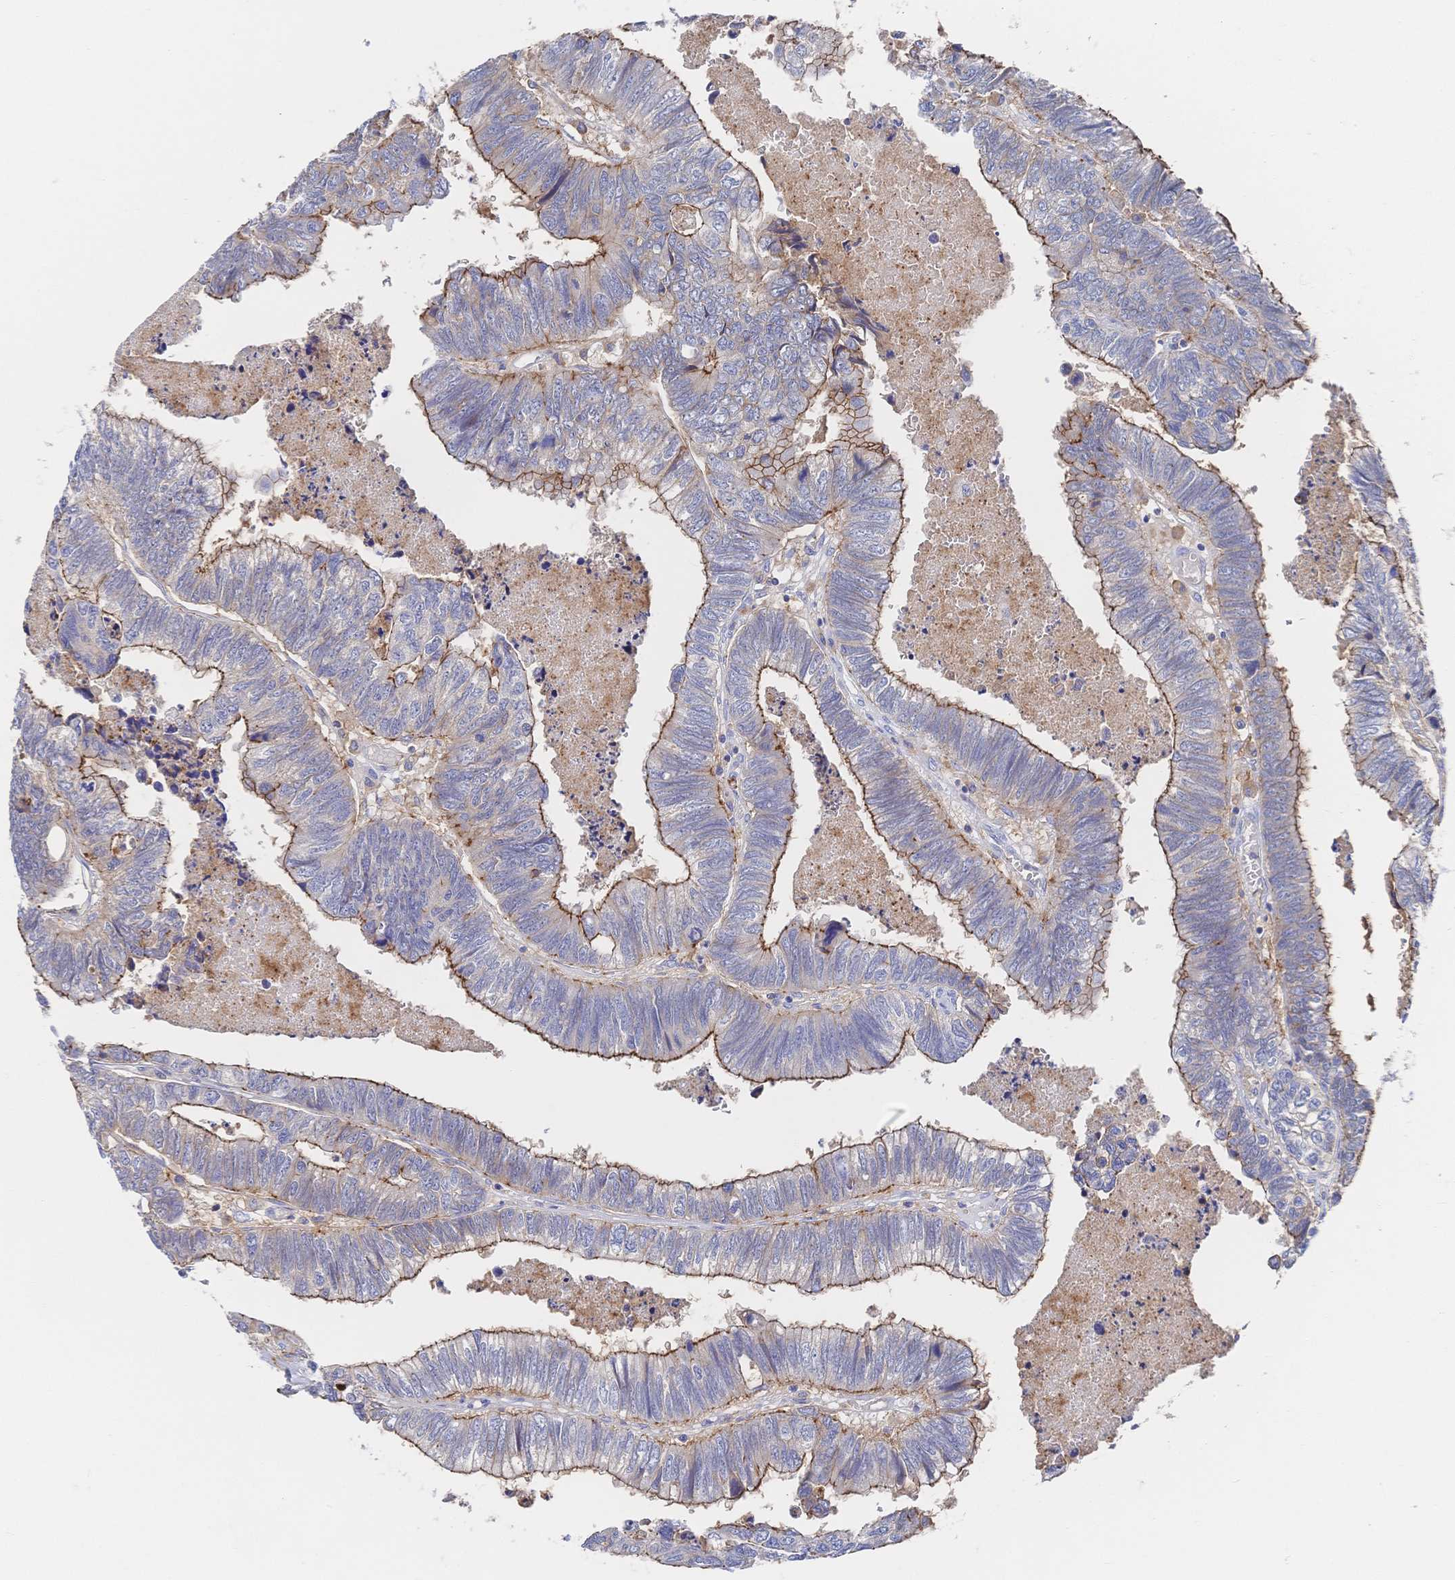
{"staining": {"intensity": "moderate", "quantity": "25%-75%", "location": "cytoplasmic/membranous"}, "tissue": "colorectal cancer", "cell_type": "Tumor cells", "image_type": "cancer", "snomed": [{"axis": "morphology", "description": "Adenocarcinoma, NOS"}, {"axis": "topography", "description": "Colon"}], "caption": "An image of human colorectal cancer (adenocarcinoma) stained for a protein exhibits moderate cytoplasmic/membranous brown staining in tumor cells. The protein is shown in brown color, while the nuclei are stained blue.", "gene": "F11R", "patient": {"sex": "male", "age": 62}}